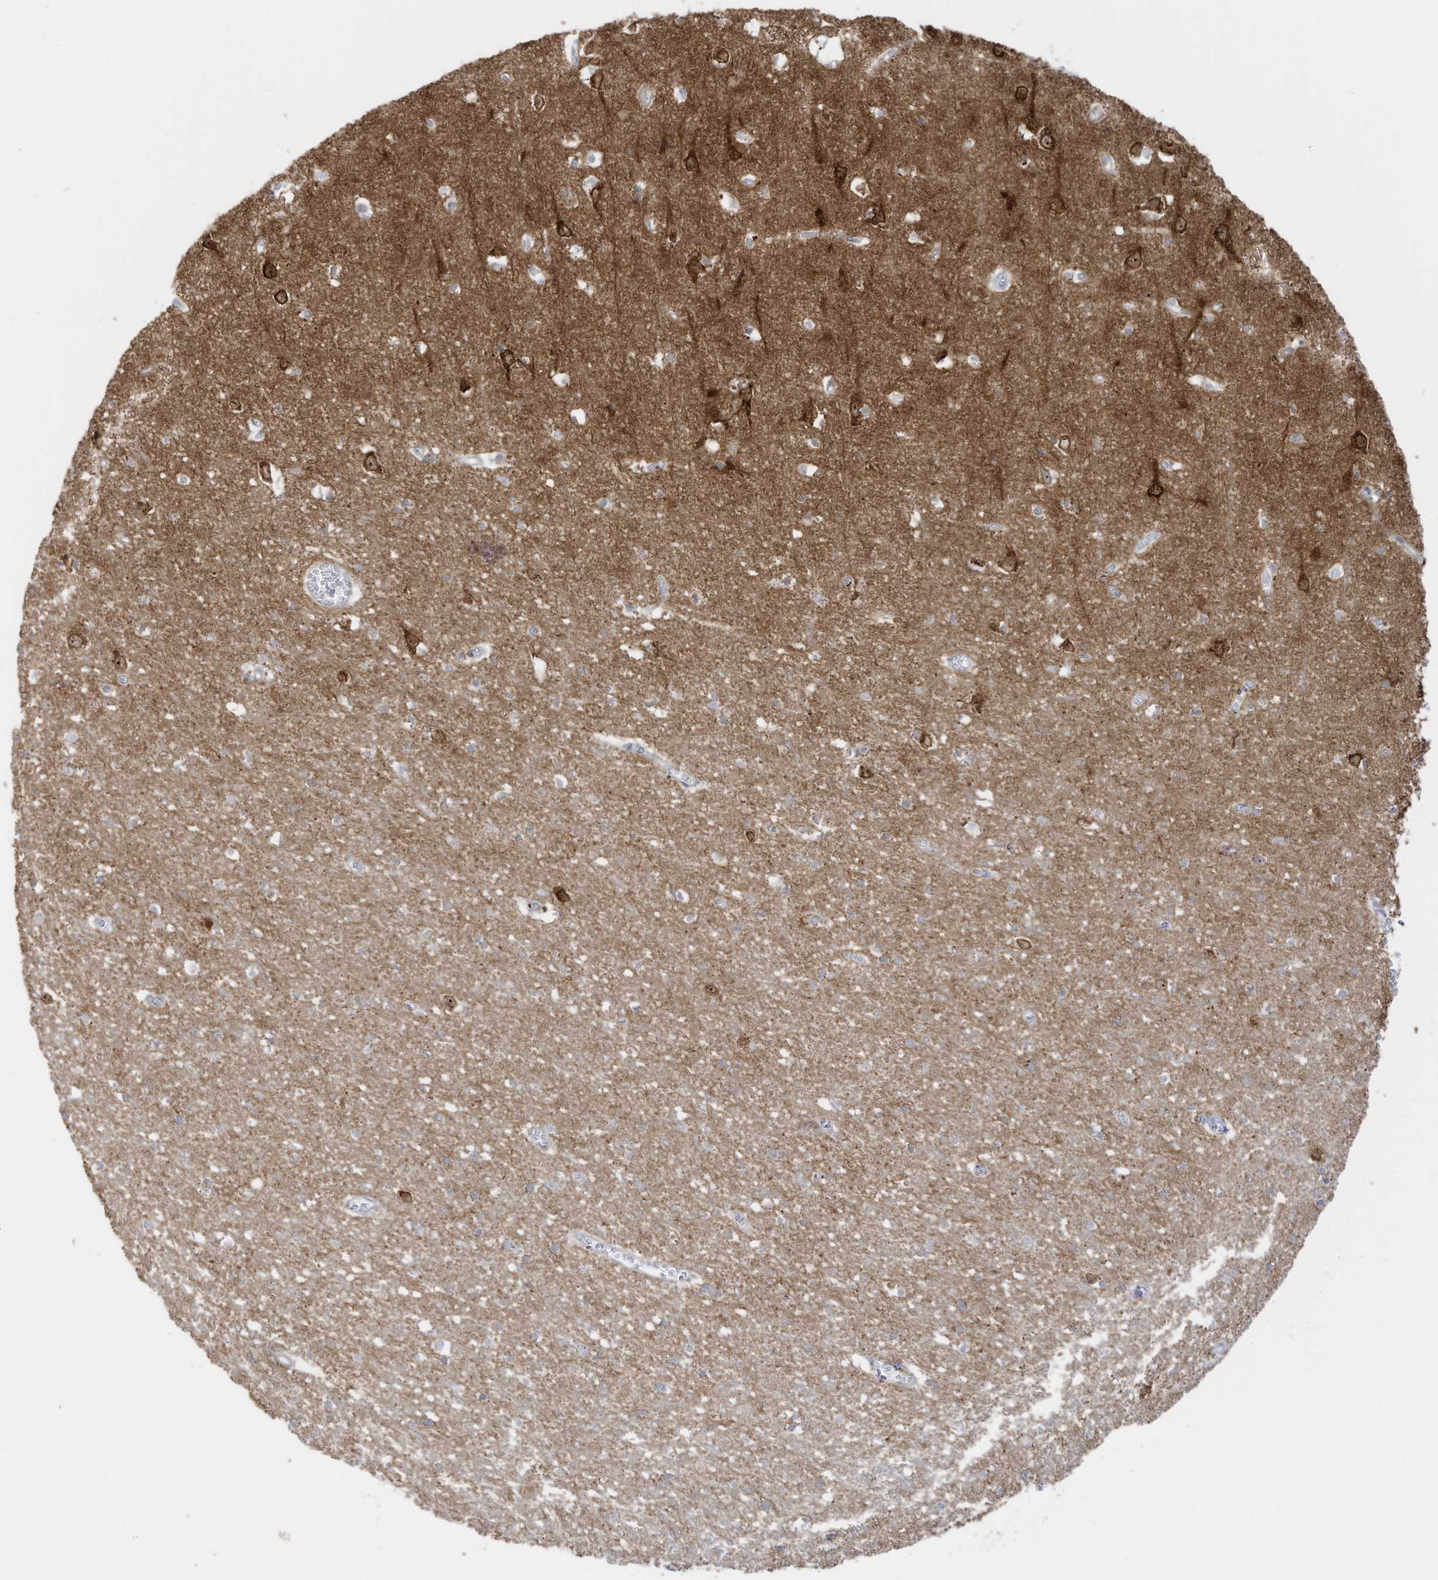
{"staining": {"intensity": "negative", "quantity": "none", "location": "none"}, "tissue": "cerebral cortex", "cell_type": "Endothelial cells", "image_type": "normal", "snomed": [{"axis": "morphology", "description": "Normal tissue, NOS"}, {"axis": "topography", "description": "Cerebral cortex"}], "caption": "Benign cerebral cortex was stained to show a protein in brown. There is no significant expression in endothelial cells. Nuclei are stained in blue.", "gene": "C11orf87", "patient": {"sex": "female", "age": 64}}